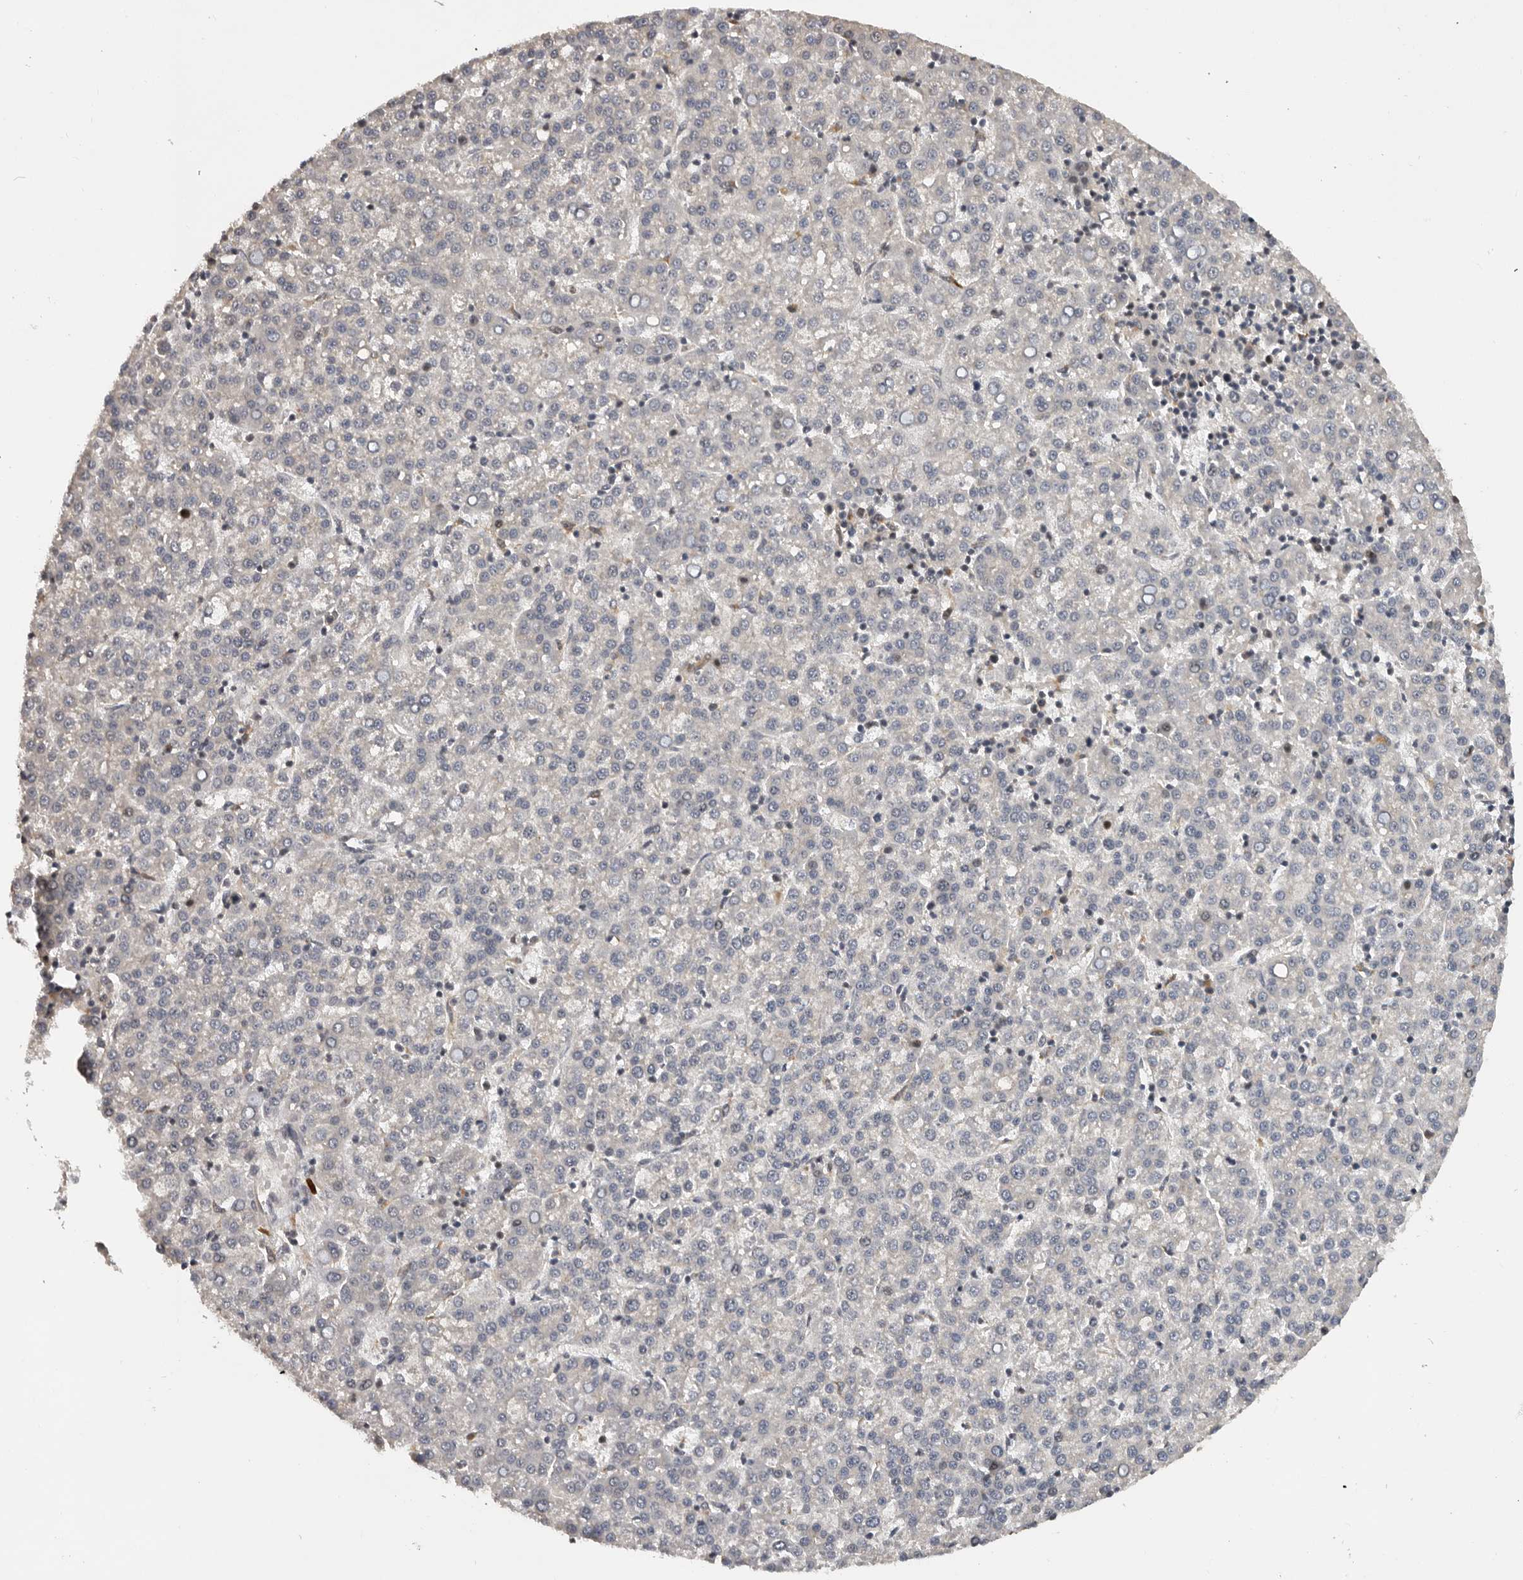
{"staining": {"intensity": "negative", "quantity": "none", "location": "none"}, "tissue": "liver cancer", "cell_type": "Tumor cells", "image_type": "cancer", "snomed": [{"axis": "morphology", "description": "Carcinoma, Hepatocellular, NOS"}, {"axis": "topography", "description": "Liver"}], "caption": "Tumor cells are negative for protein expression in human liver cancer.", "gene": "HENMT1", "patient": {"sex": "female", "age": 58}}